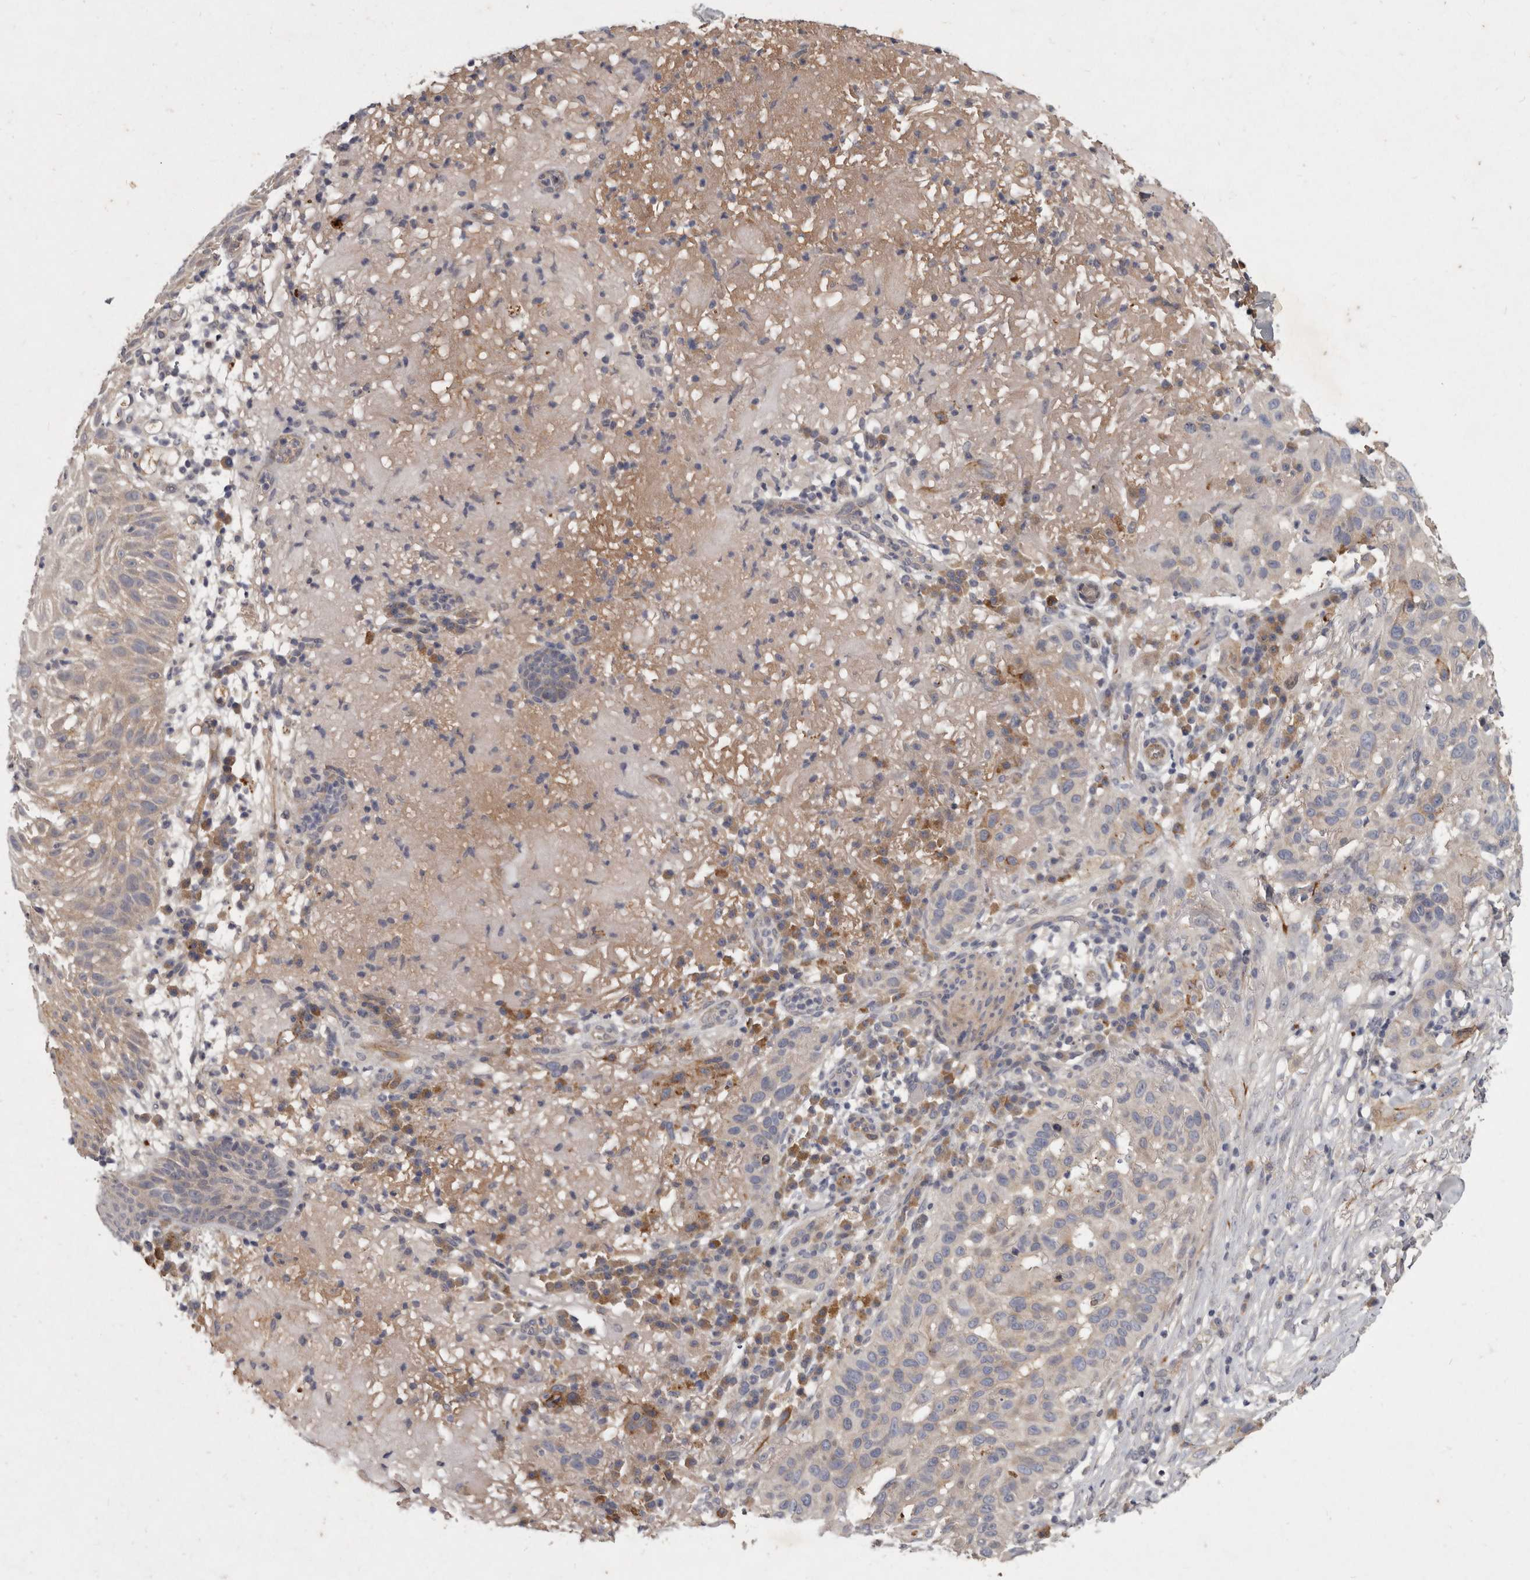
{"staining": {"intensity": "weak", "quantity": "<25%", "location": "cytoplasmic/membranous"}, "tissue": "skin cancer", "cell_type": "Tumor cells", "image_type": "cancer", "snomed": [{"axis": "morphology", "description": "Normal tissue, NOS"}, {"axis": "morphology", "description": "Squamous cell carcinoma, NOS"}, {"axis": "topography", "description": "Skin"}], "caption": "This is a histopathology image of immunohistochemistry staining of skin cancer, which shows no expression in tumor cells.", "gene": "SLC22A1", "patient": {"sex": "female", "age": 96}}